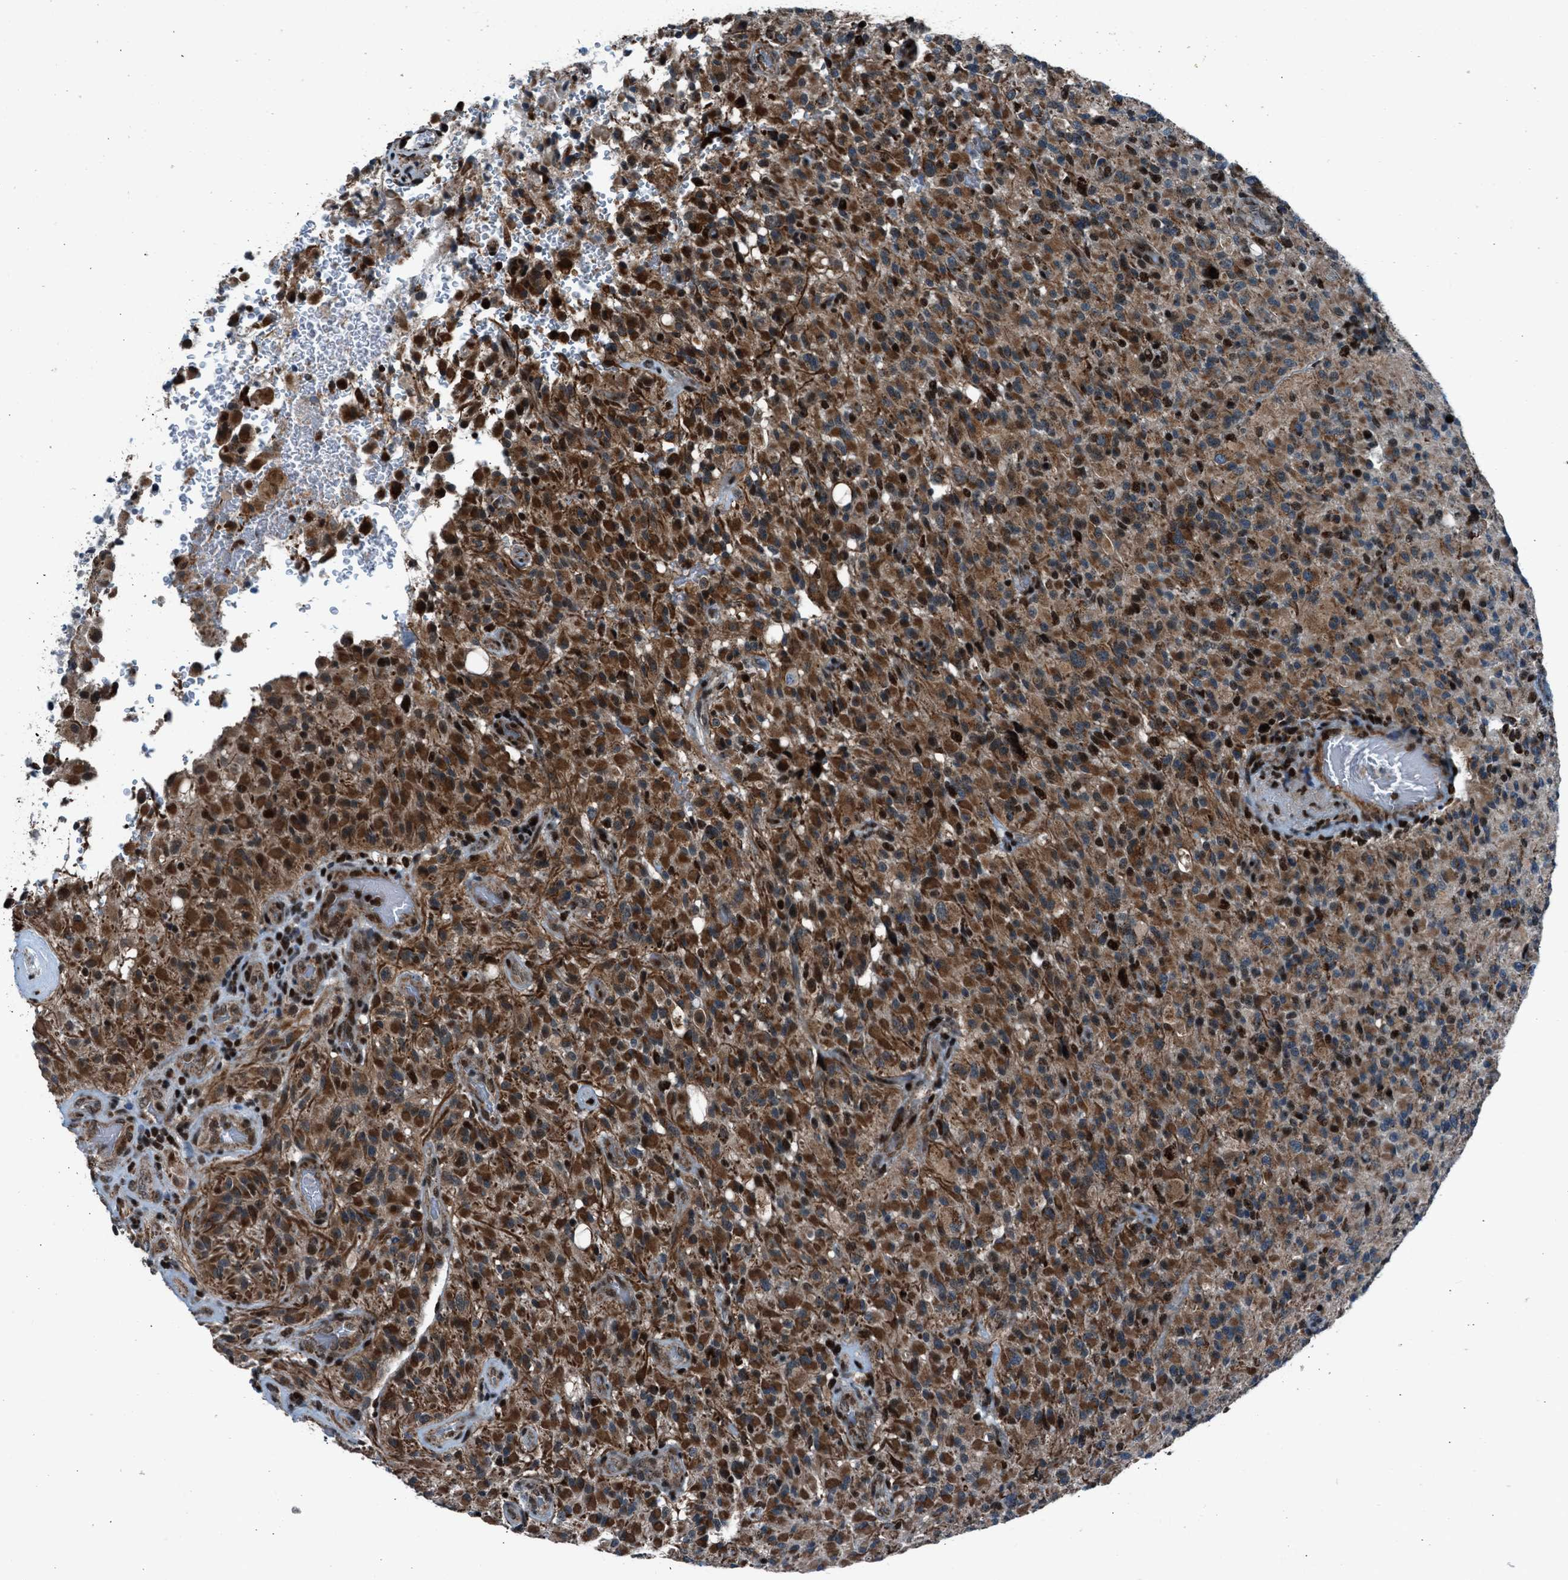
{"staining": {"intensity": "moderate", "quantity": ">75%", "location": "cytoplasmic/membranous"}, "tissue": "glioma", "cell_type": "Tumor cells", "image_type": "cancer", "snomed": [{"axis": "morphology", "description": "Glioma, malignant, High grade"}, {"axis": "topography", "description": "Brain"}], "caption": "Brown immunohistochemical staining in human high-grade glioma (malignant) reveals moderate cytoplasmic/membranous positivity in approximately >75% of tumor cells.", "gene": "MORC3", "patient": {"sex": "male", "age": 71}}